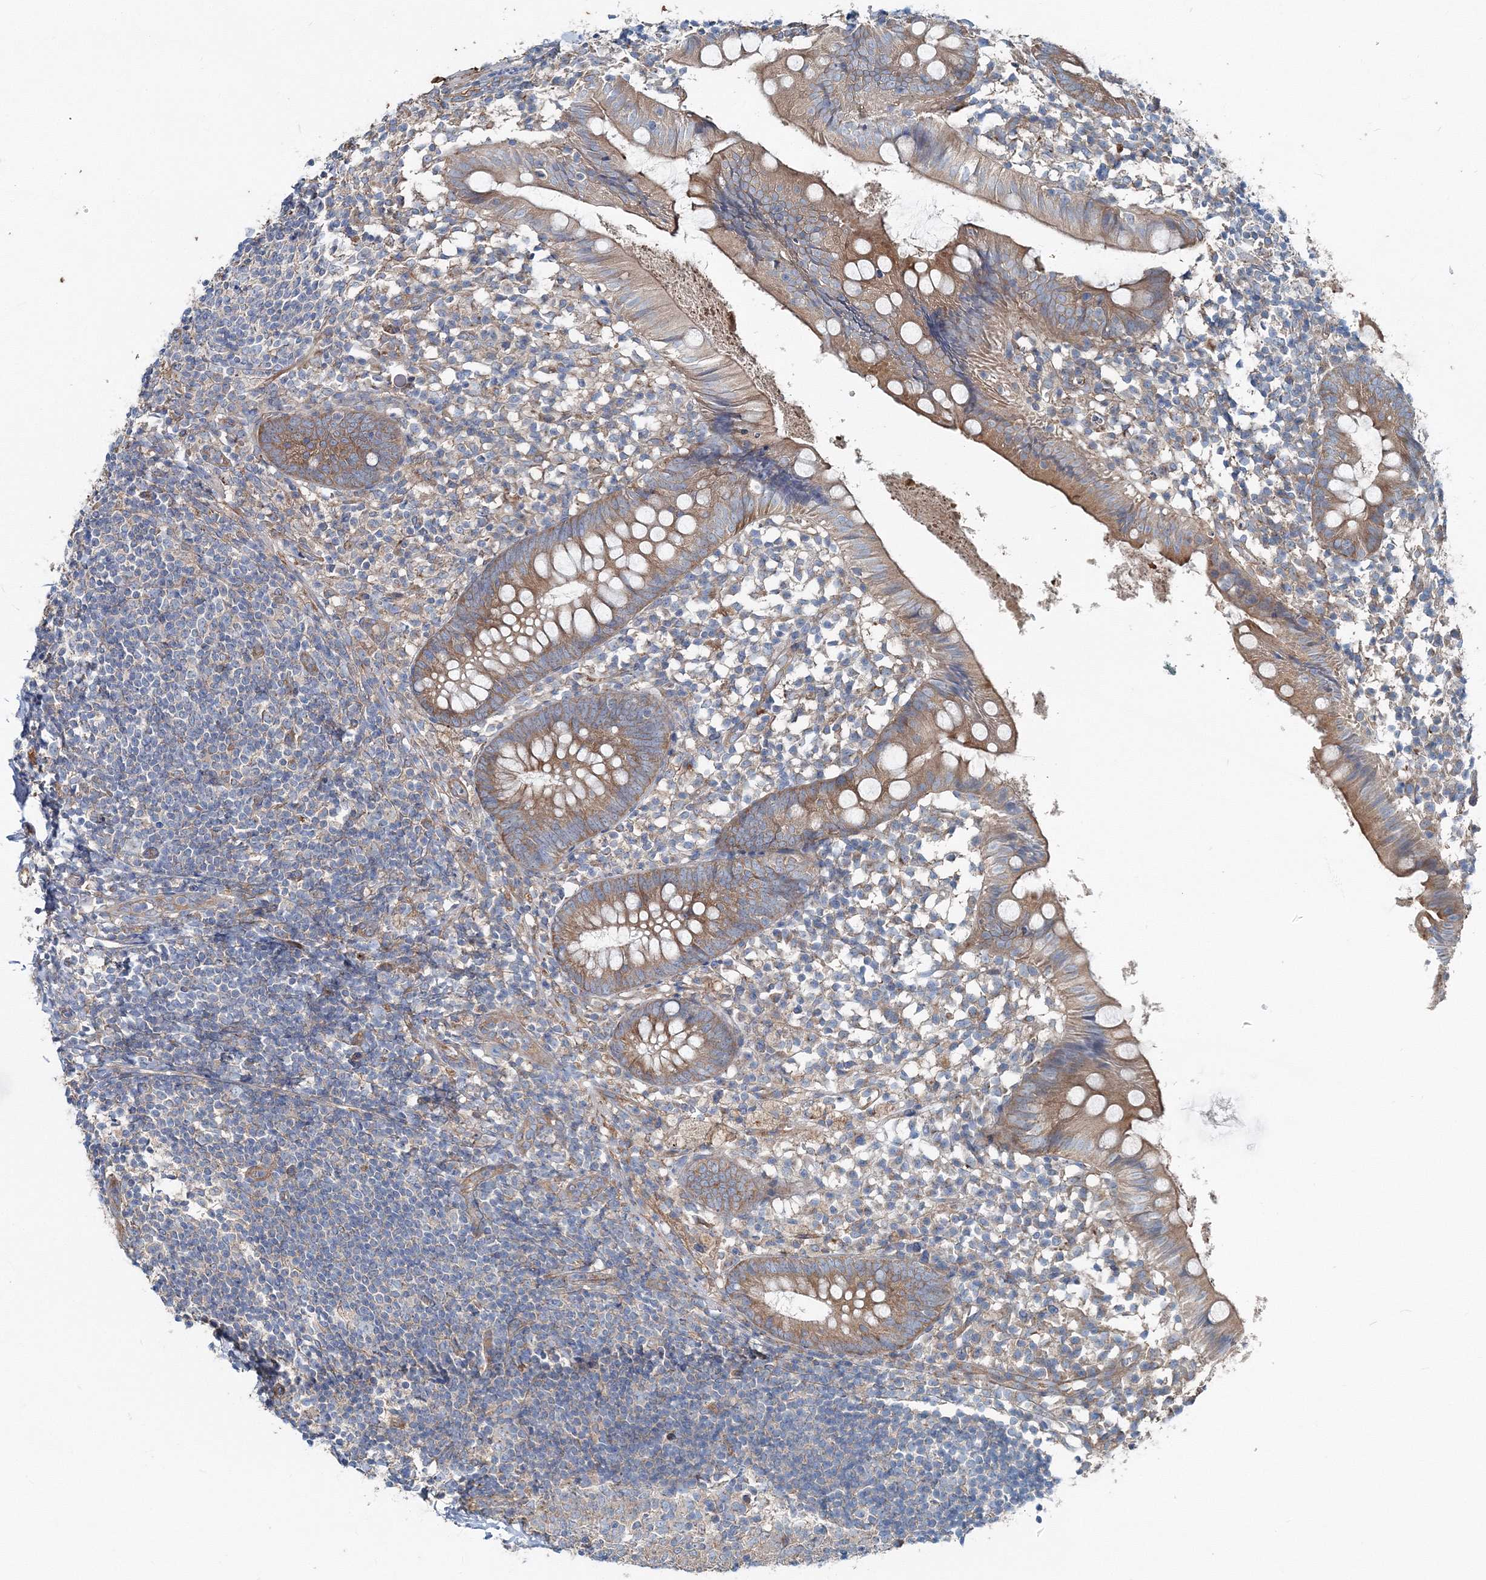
{"staining": {"intensity": "moderate", "quantity": ">75%", "location": "cytoplasmic/membranous"}, "tissue": "appendix", "cell_type": "Glandular cells", "image_type": "normal", "snomed": [{"axis": "morphology", "description": "Normal tissue, NOS"}, {"axis": "topography", "description": "Appendix"}], "caption": "DAB (3,3'-diaminobenzidine) immunohistochemical staining of benign human appendix shows moderate cytoplasmic/membranous protein positivity in about >75% of glandular cells. Nuclei are stained in blue.", "gene": "MPHOSPH9", "patient": {"sex": "female", "age": 20}}